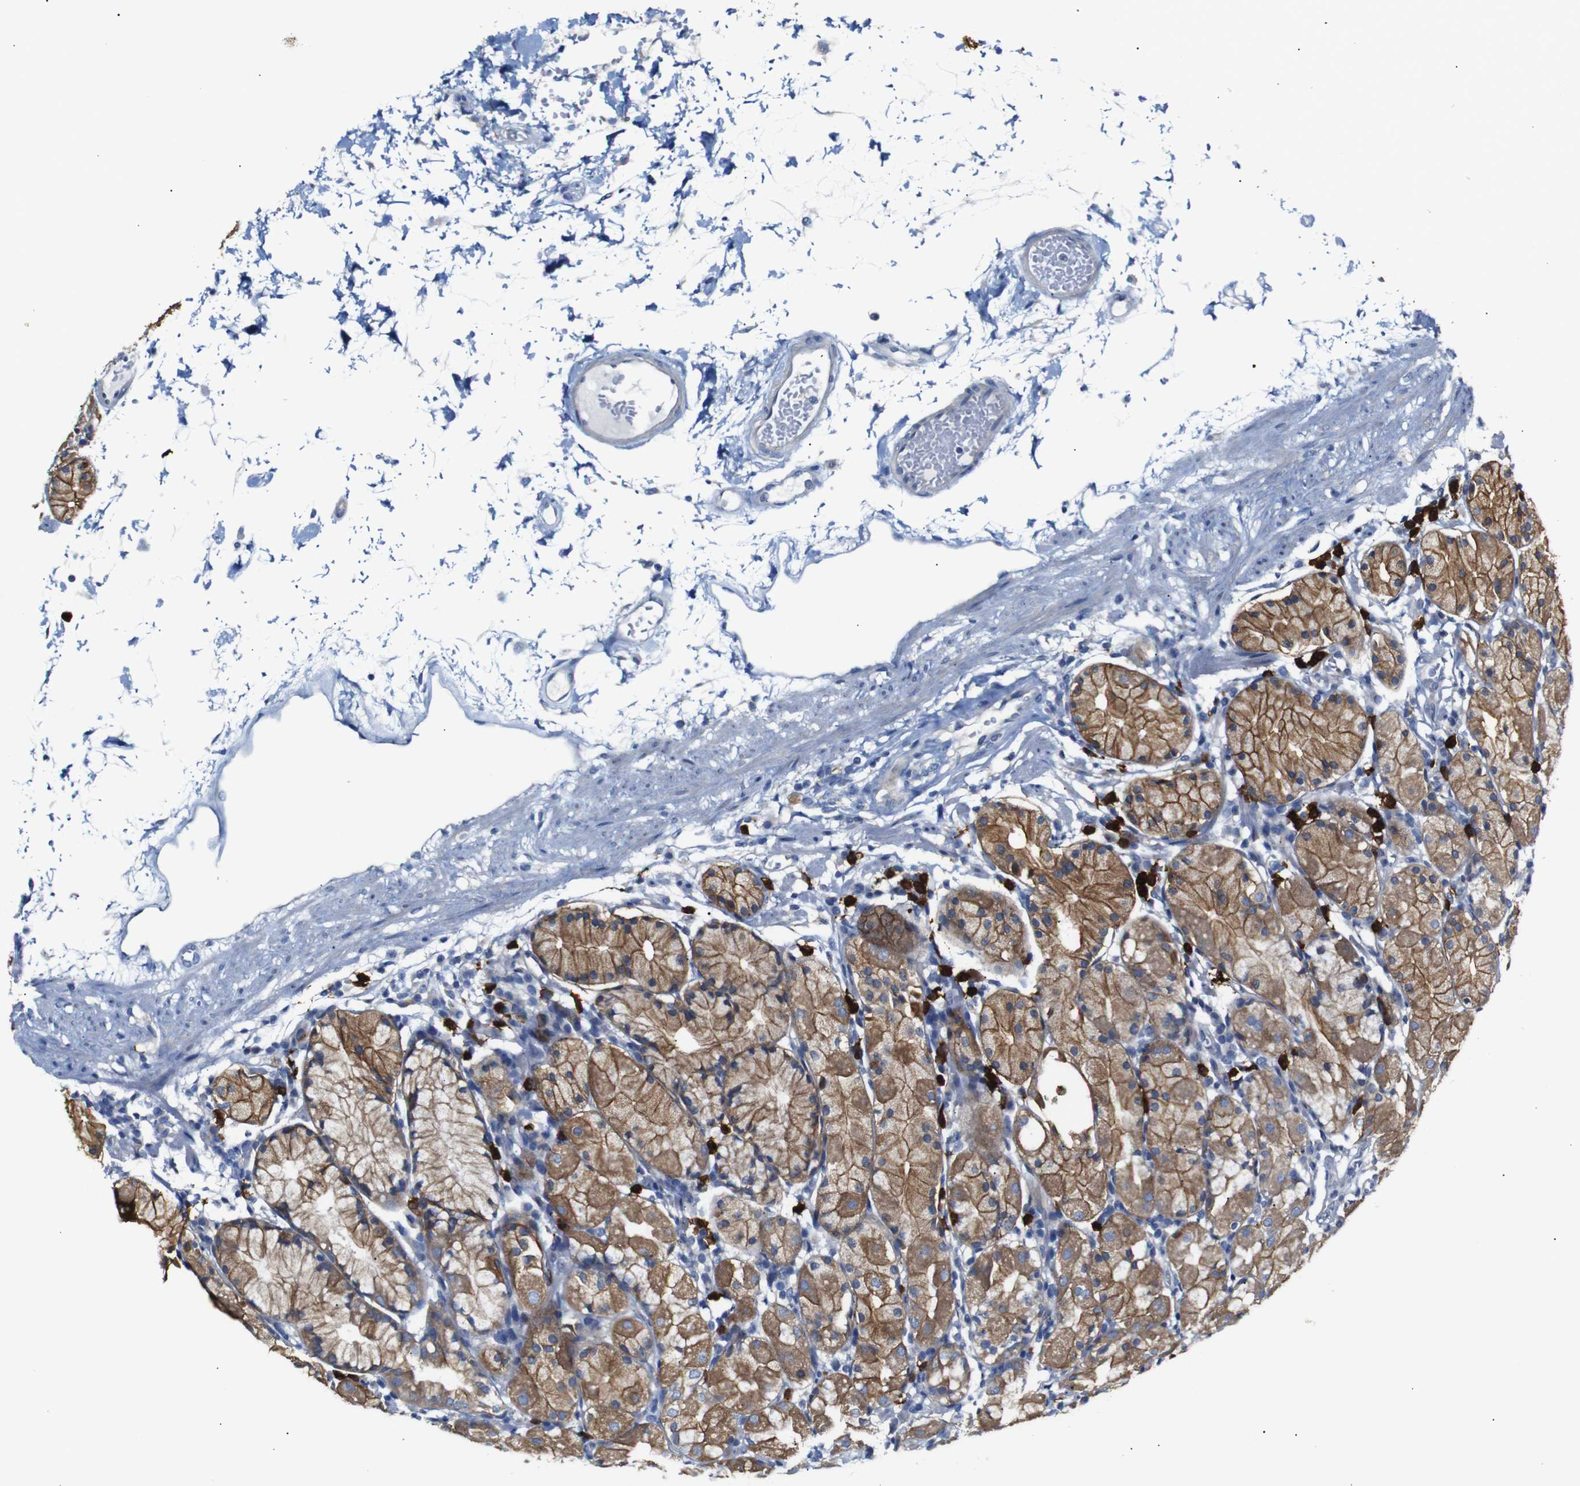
{"staining": {"intensity": "strong", "quantity": ">75%", "location": "cytoplasmic/membranous"}, "tissue": "stomach", "cell_type": "Glandular cells", "image_type": "normal", "snomed": [{"axis": "morphology", "description": "Normal tissue, NOS"}, {"axis": "topography", "description": "Stomach"}, {"axis": "topography", "description": "Stomach, lower"}], "caption": "Glandular cells demonstrate high levels of strong cytoplasmic/membranous expression in approximately >75% of cells in normal human stomach.", "gene": "ALOX15", "patient": {"sex": "female", "age": 75}}